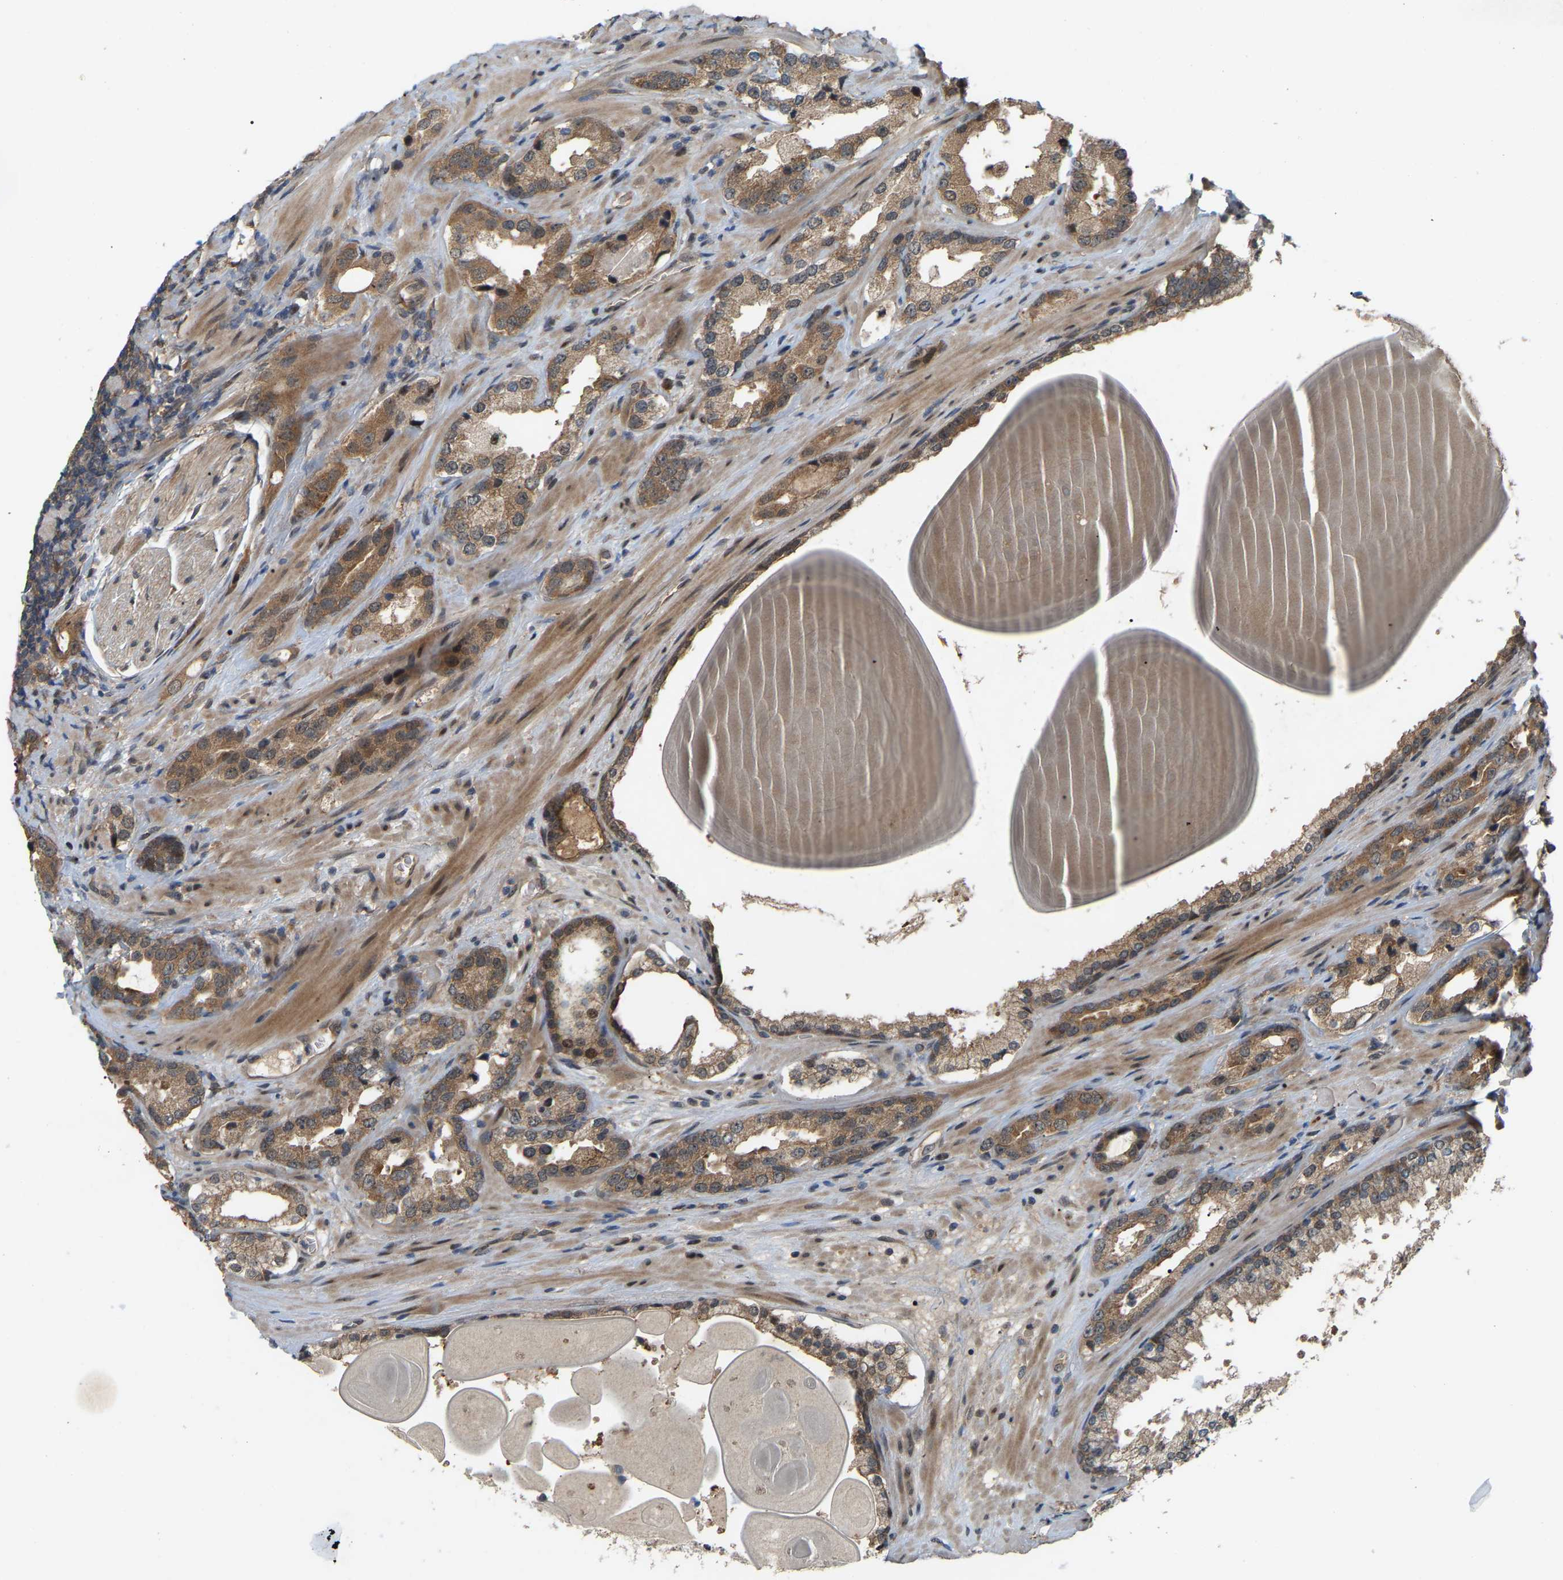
{"staining": {"intensity": "moderate", "quantity": ">75%", "location": "cytoplasmic/membranous"}, "tissue": "prostate cancer", "cell_type": "Tumor cells", "image_type": "cancer", "snomed": [{"axis": "morphology", "description": "Adenocarcinoma, High grade"}, {"axis": "topography", "description": "Prostate"}], "caption": "DAB (3,3'-diaminobenzidine) immunohistochemical staining of prostate cancer (adenocarcinoma (high-grade)) exhibits moderate cytoplasmic/membranous protein staining in approximately >75% of tumor cells. (brown staining indicates protein expression, while blue staining denotes nuclei).", "gene": "CROT", "patient": {"sex": "male", "age": 63}}